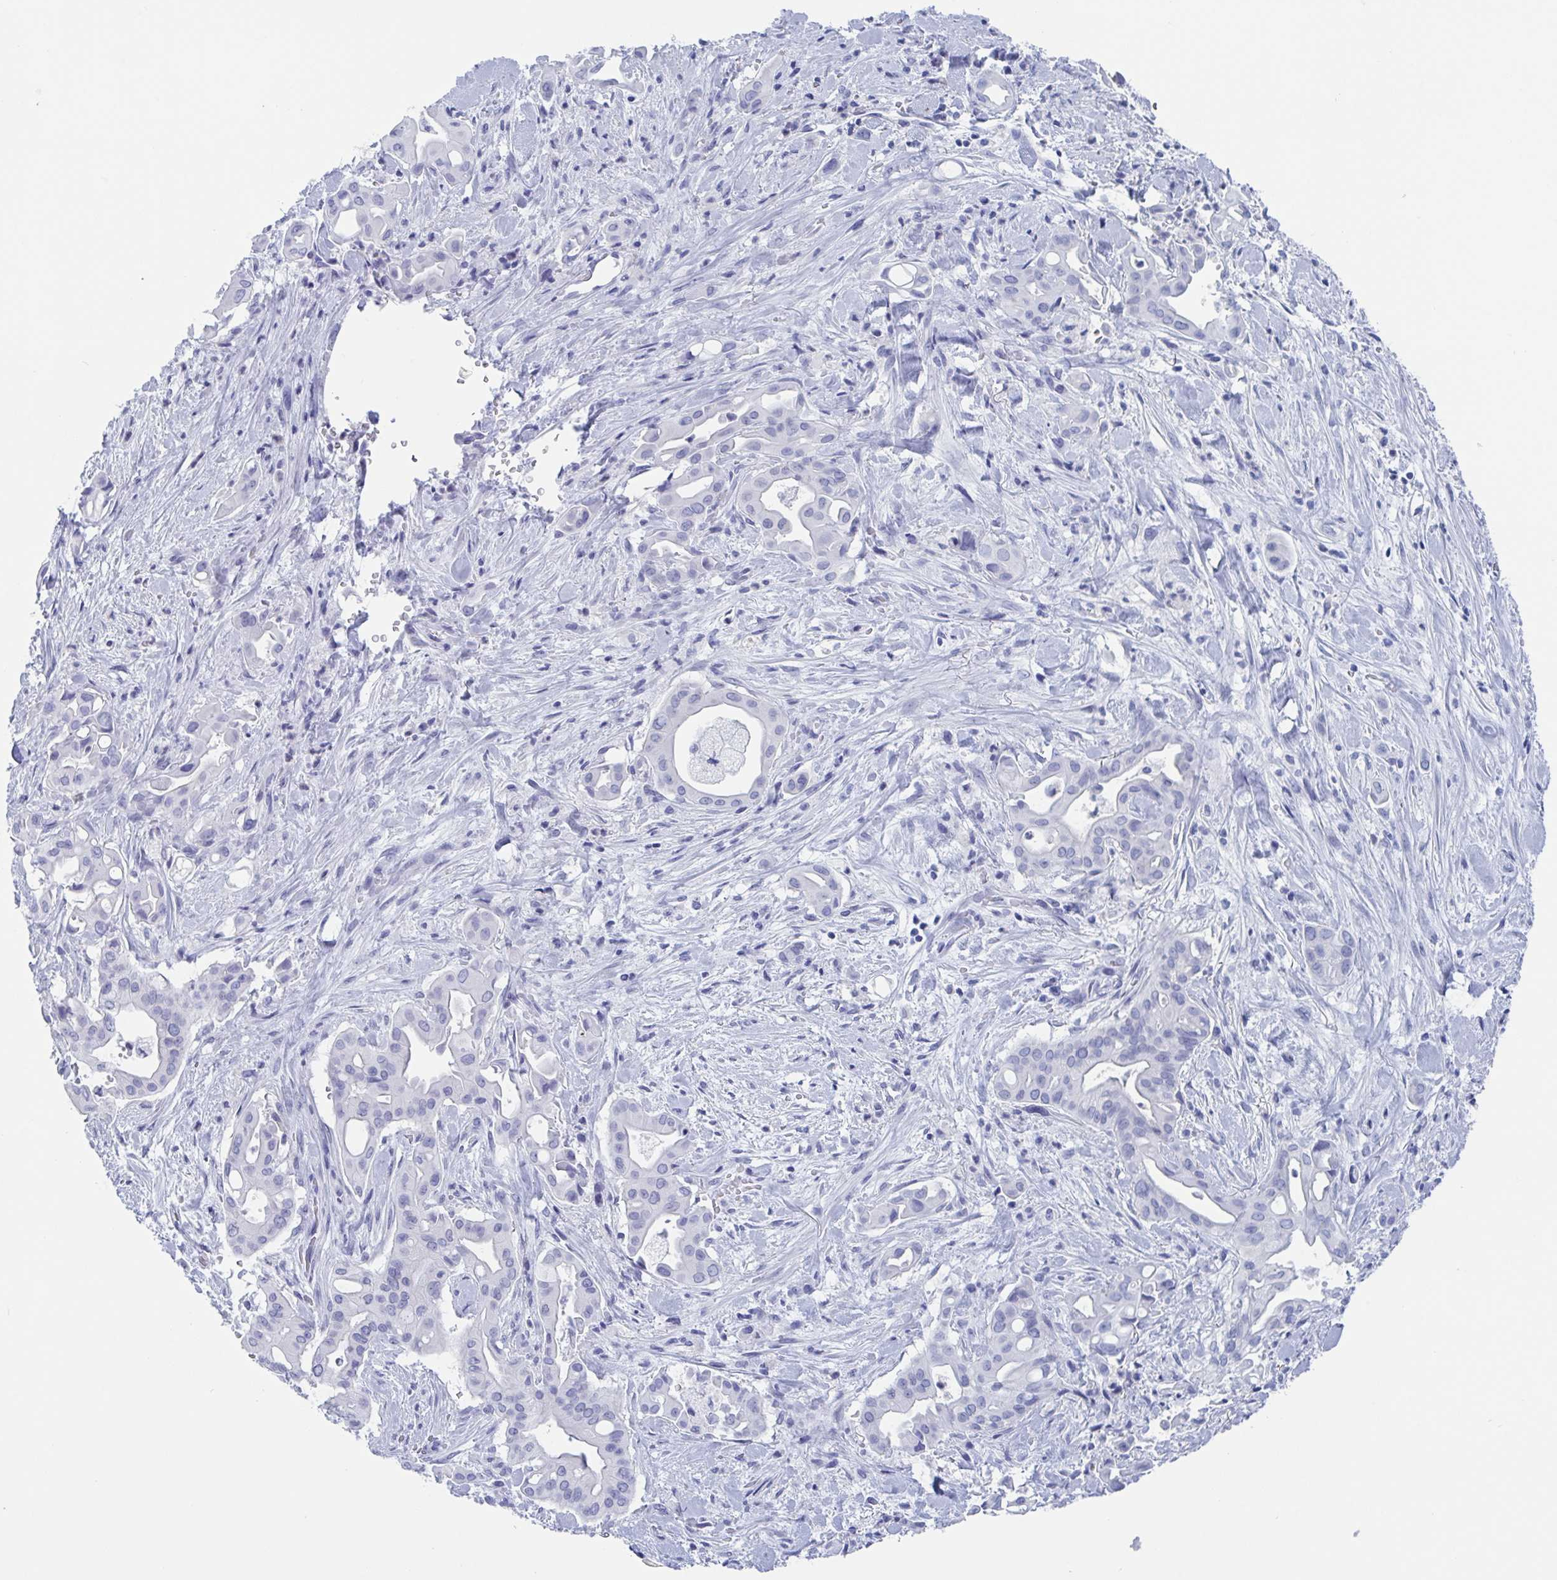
{"staining": {"intensity": "negative", "quantity": "none", "location": "none"}, "tissue": "liver cancer", "cell_type": "Tumor cells", "image_type": "cancer", "snomed": [{"axis": "morphology", "description": "Cholangiocarcinoma"}, {"axis": "topography", "description": "Liver"}], "caption": "Micrograph shows no significant protein staining in tumor cells of liver cancer.", "gene": "CDX4", "patient": {"sex": "female", "age": 68}}